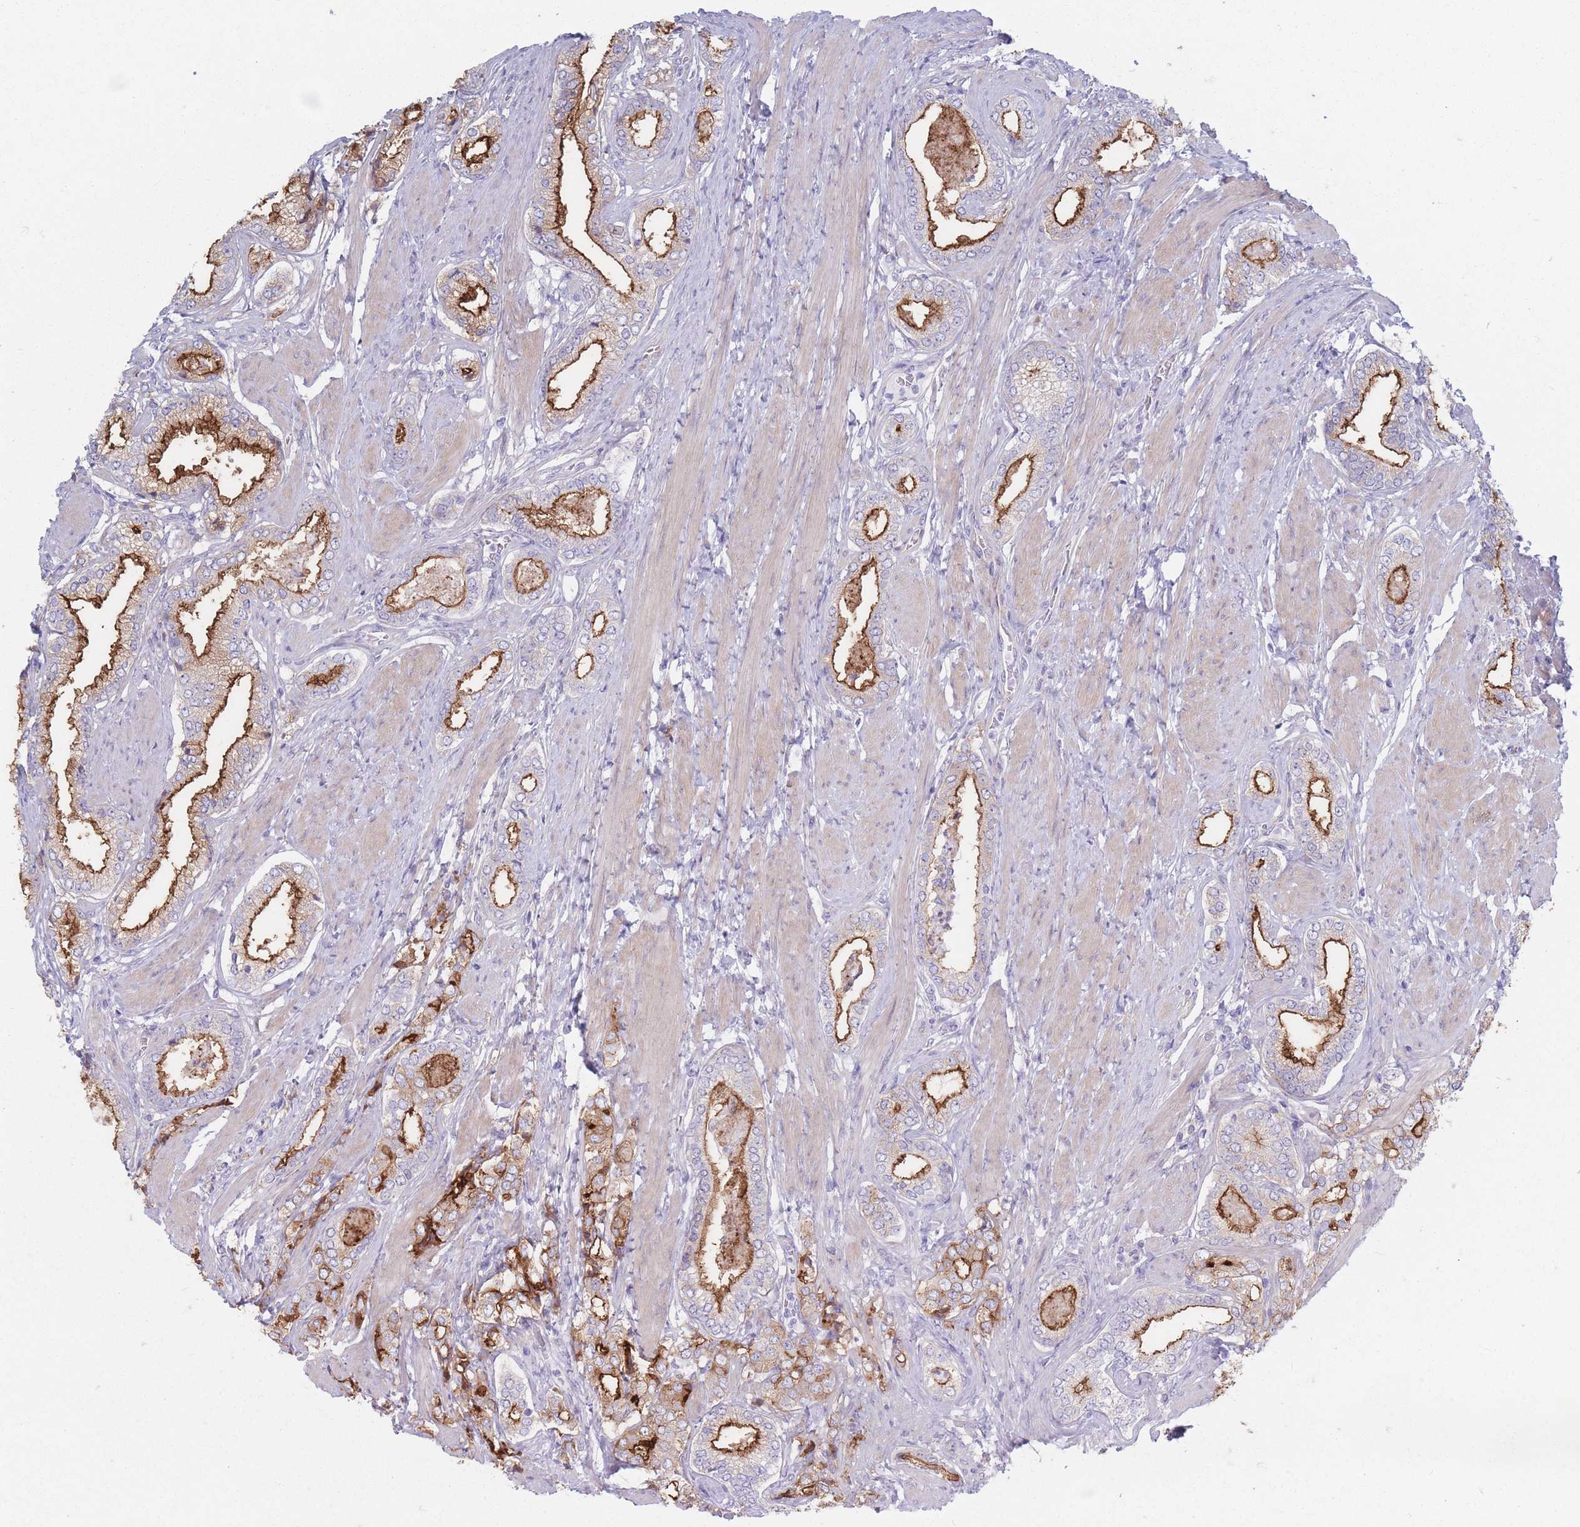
{"staining": {"intensity": "strong", "quantity": ">75%", "location": "cytoplasmic/membranous"}, "tissue": "prostate cancer", "cell_type": "Tumor cells", "image_type": "cancer", "snomed": [{"axis": "morphology", "description": "Adenocarcinoma, High grade"}, {"axis": "topography", "description": "Prostate"}], "caption": "Human prostate cancer (high-grade adenocarcinoma) stained for a protein (brown) demonstrates strong cytoplasmic/membranous positive positivity in about >75% of tumor cells.", "gene": "PLPP1", "patient": {"sex": "male", "age": 71}}